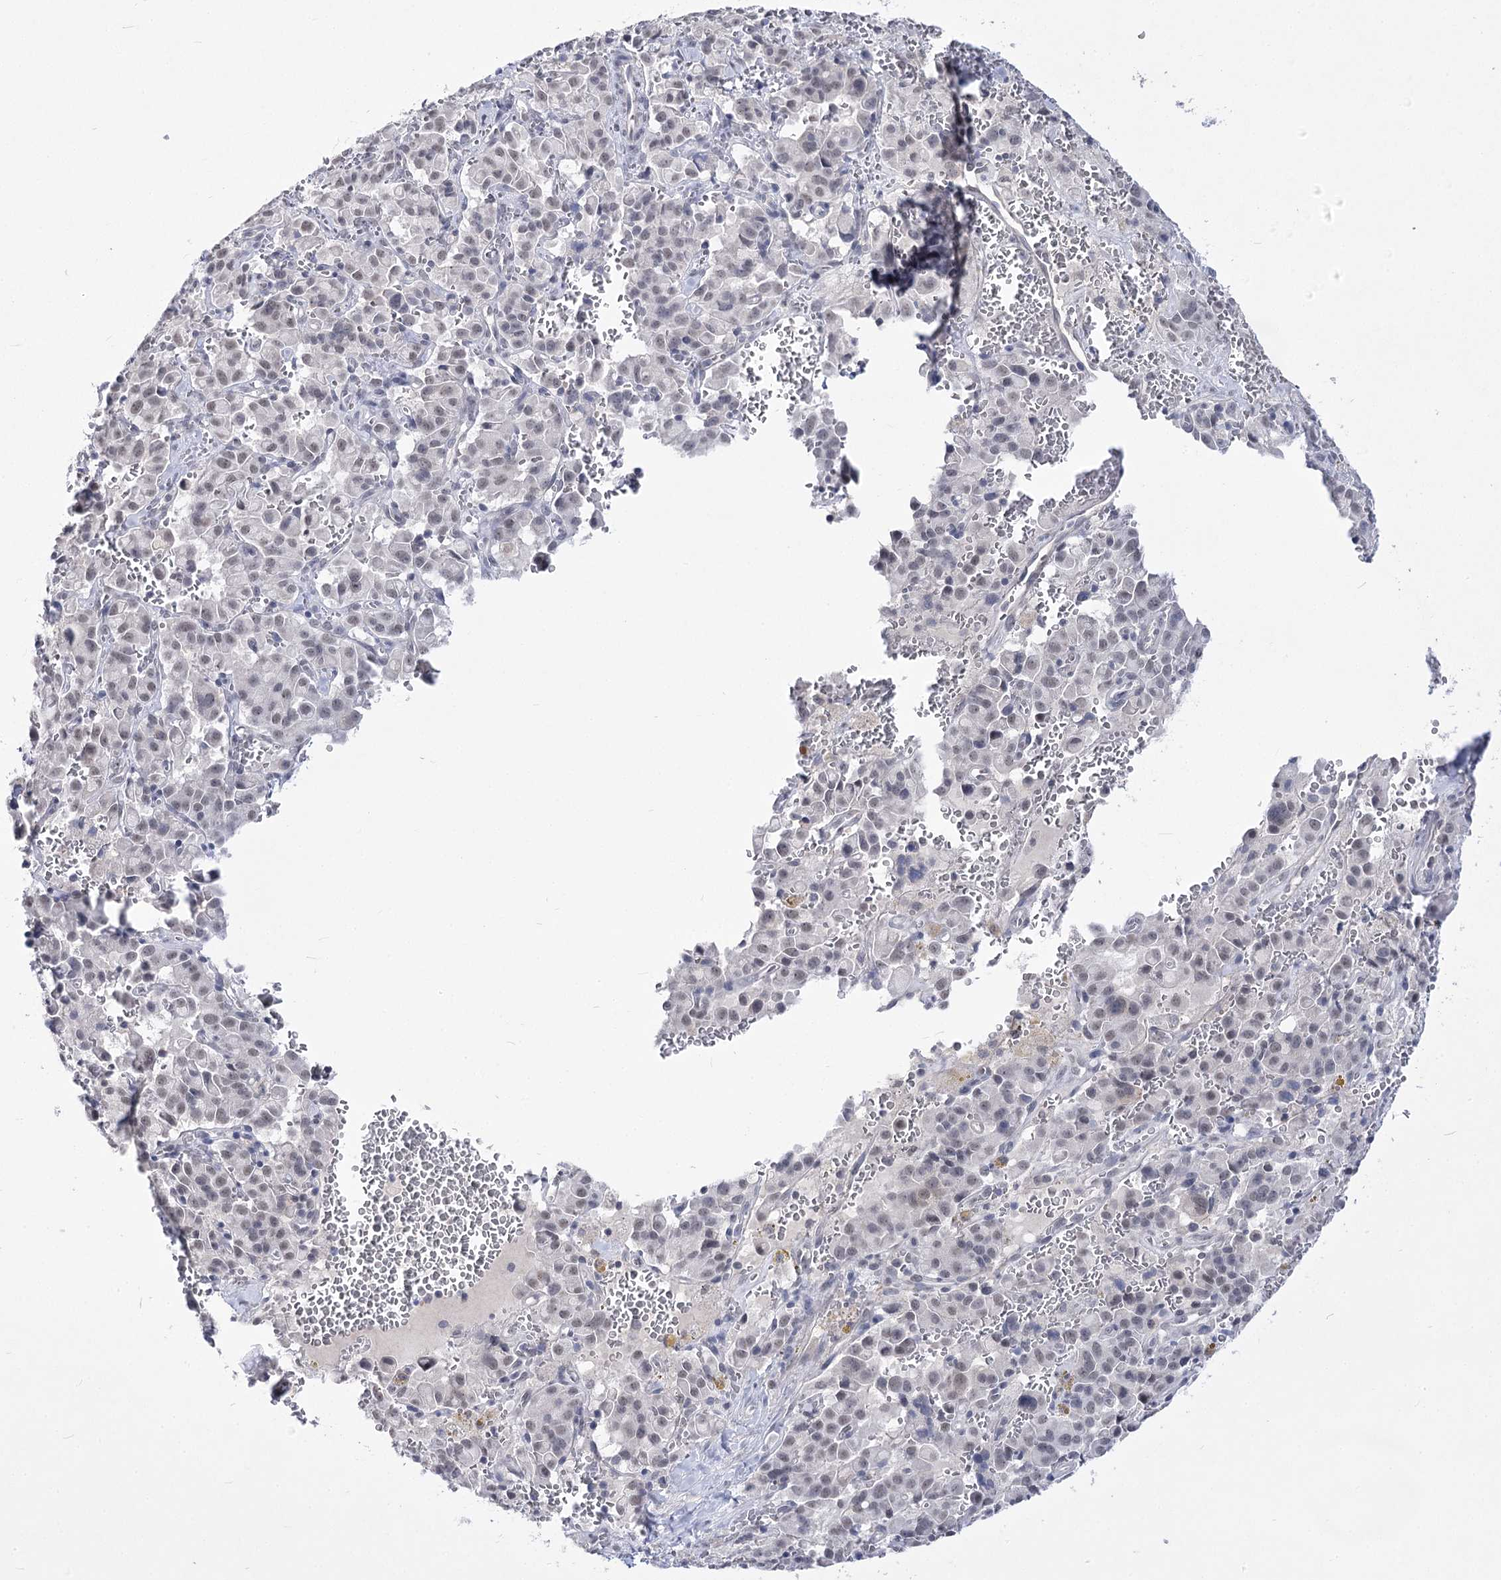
{"staining": {"intensity": "weak", "quantity": "25%-75%", "location": "nuclear"}, "tissue": "pancreatic cancer", "cell_type": "Tumor cells", "image_type": "cancer", "snomed": [{"axis": "morphology", "description": "Adenocarcinoma, NOS"}, {"axis": "topography", "description": "Pancreas"}], "caption": "Weak nuclear staining for a protein is seen in about 25%-75% of tumor cells of adenocarcinoma (pancreatic) using immunohistochemistry (IHC).", "gene": "ATP10B", "patient": {"sex": "male", "age": 65}}